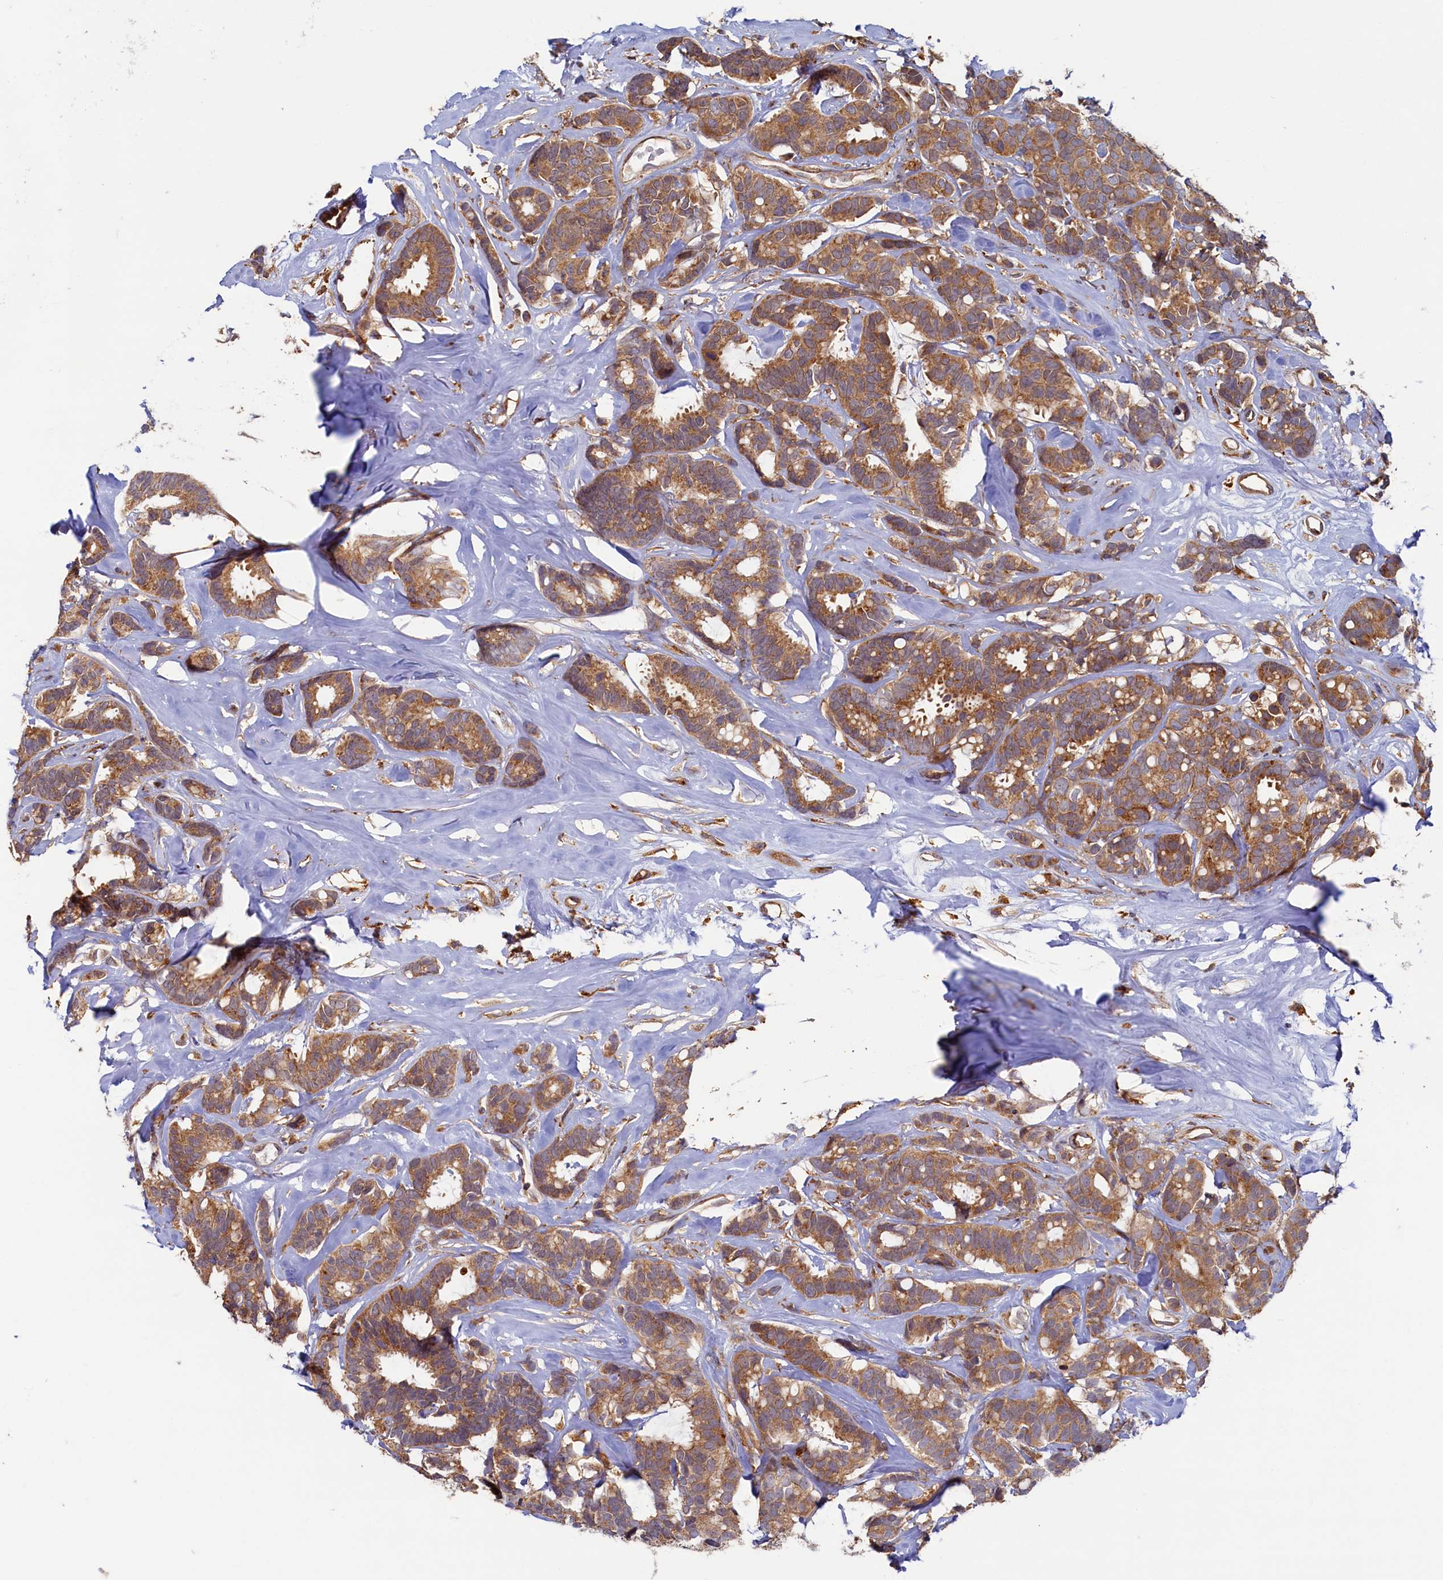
{"staining": {"intensity": "moderate", "quantity": ">75%", "location": "cytoplasmic/membranous"}, "tissue": "breast cancer", "cell_type": "Tumor cells", "image_type": "cancer", "snomed": [{"axis": "morphology", "description": "Duct carcinoma"}, {"axis": "topography", "description": "Breast"}], "caption": "Breast intraductal carcinoma tissue exhibits moderate cytoplasmic/membranous positivity in approximately >75% of tumor cells", "gene": "STX12", "patient": {"sex": "female", "age": 87}}